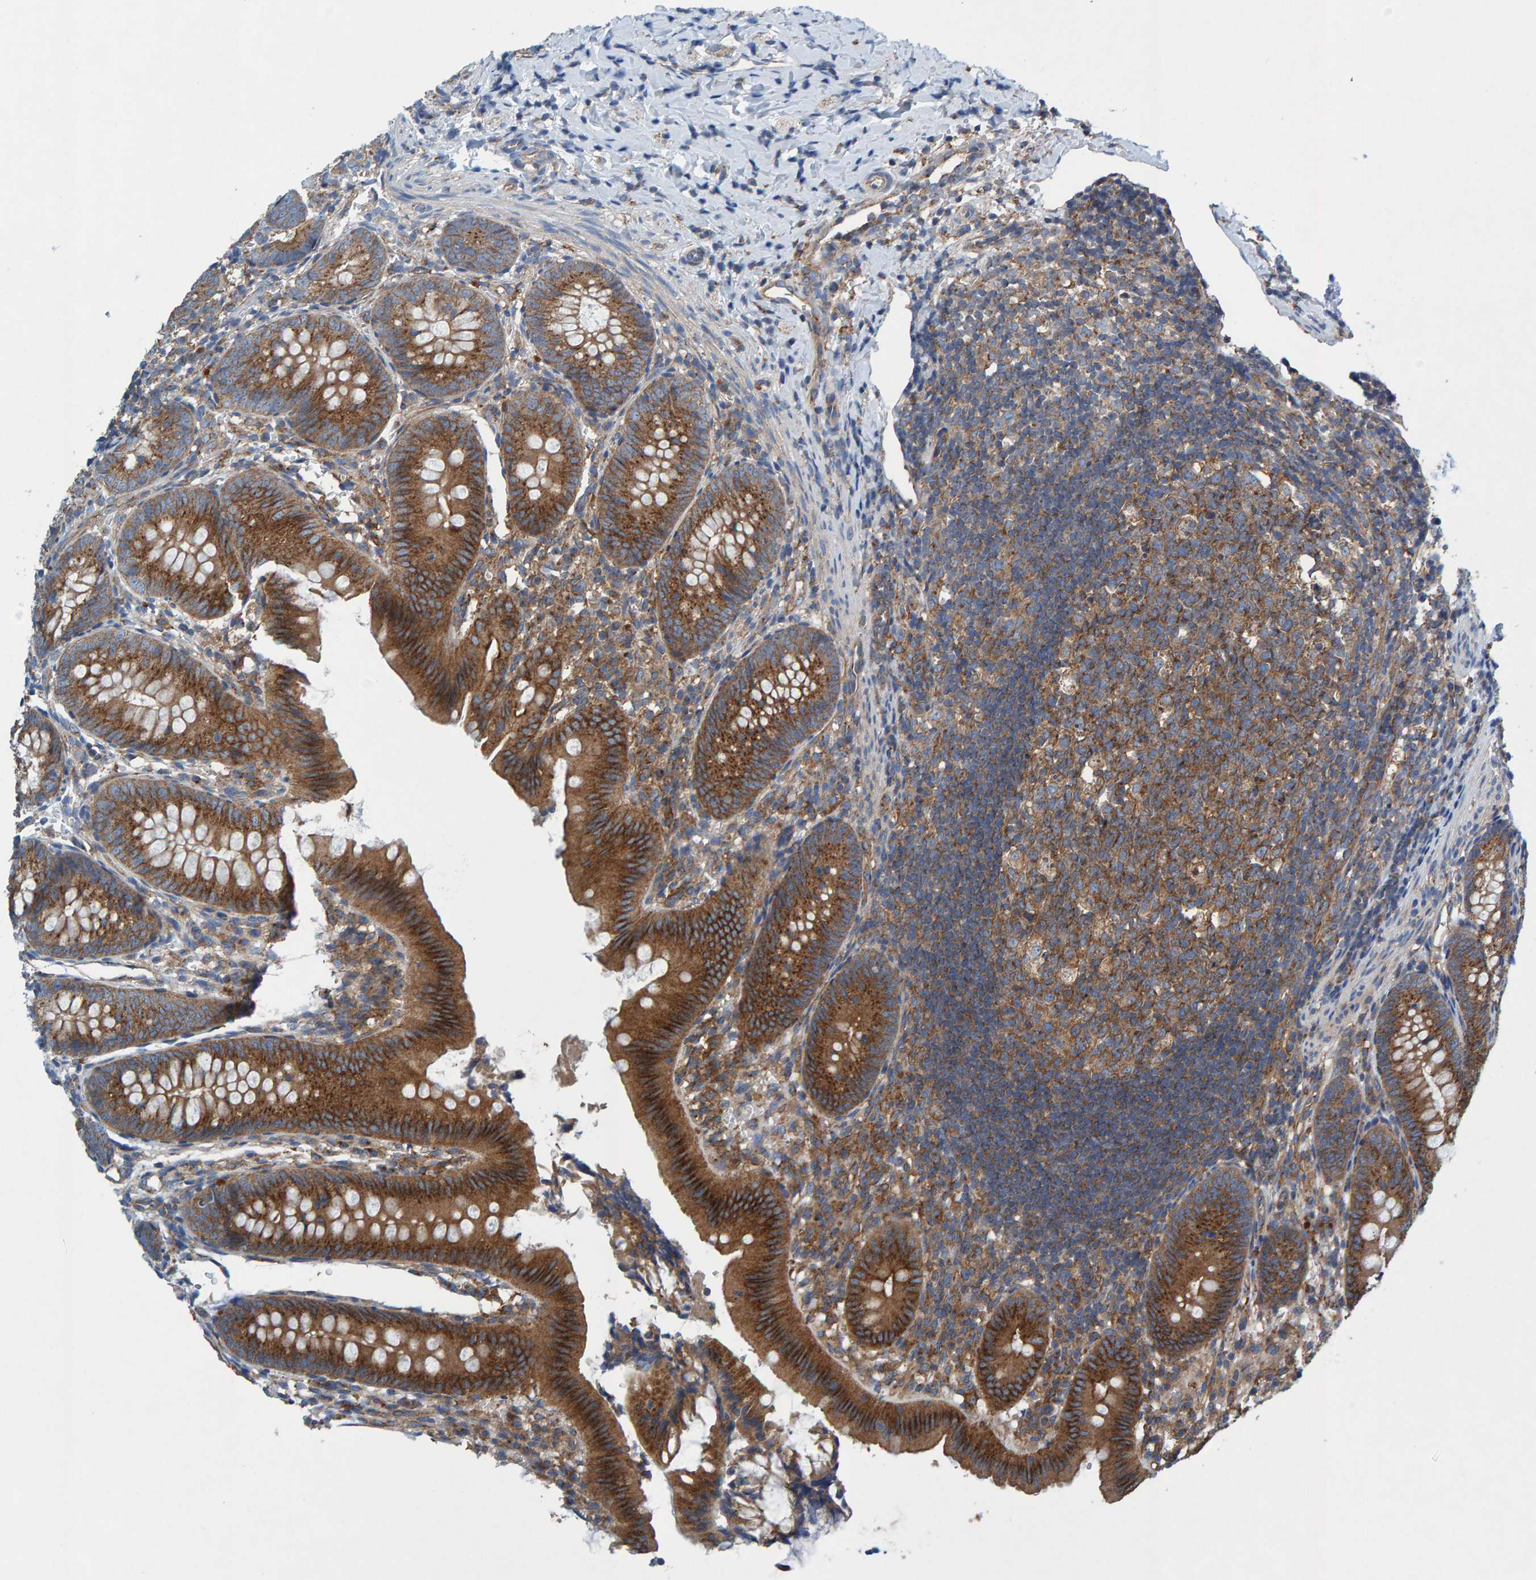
{"staining": {"intensity": "strong", "quantity": ">75%", "location": "cytoplasmic/membranous"}, "tissue": "appendix", "cell_type": "Glandular cells", "image_type": "normal", "snomed": [{"axis": "morphology", "description": "Normal tissue, NOS"}, {"axis": "topography", "description": "Appendix"}], "caption": "Immunohistochemical staining of benign appendix shows strong cytoplasmic/membranous protein expression in about >75% of glandular cells.", "gene": "MKLN1", "patient": {"sex": "male", "age": 1}}